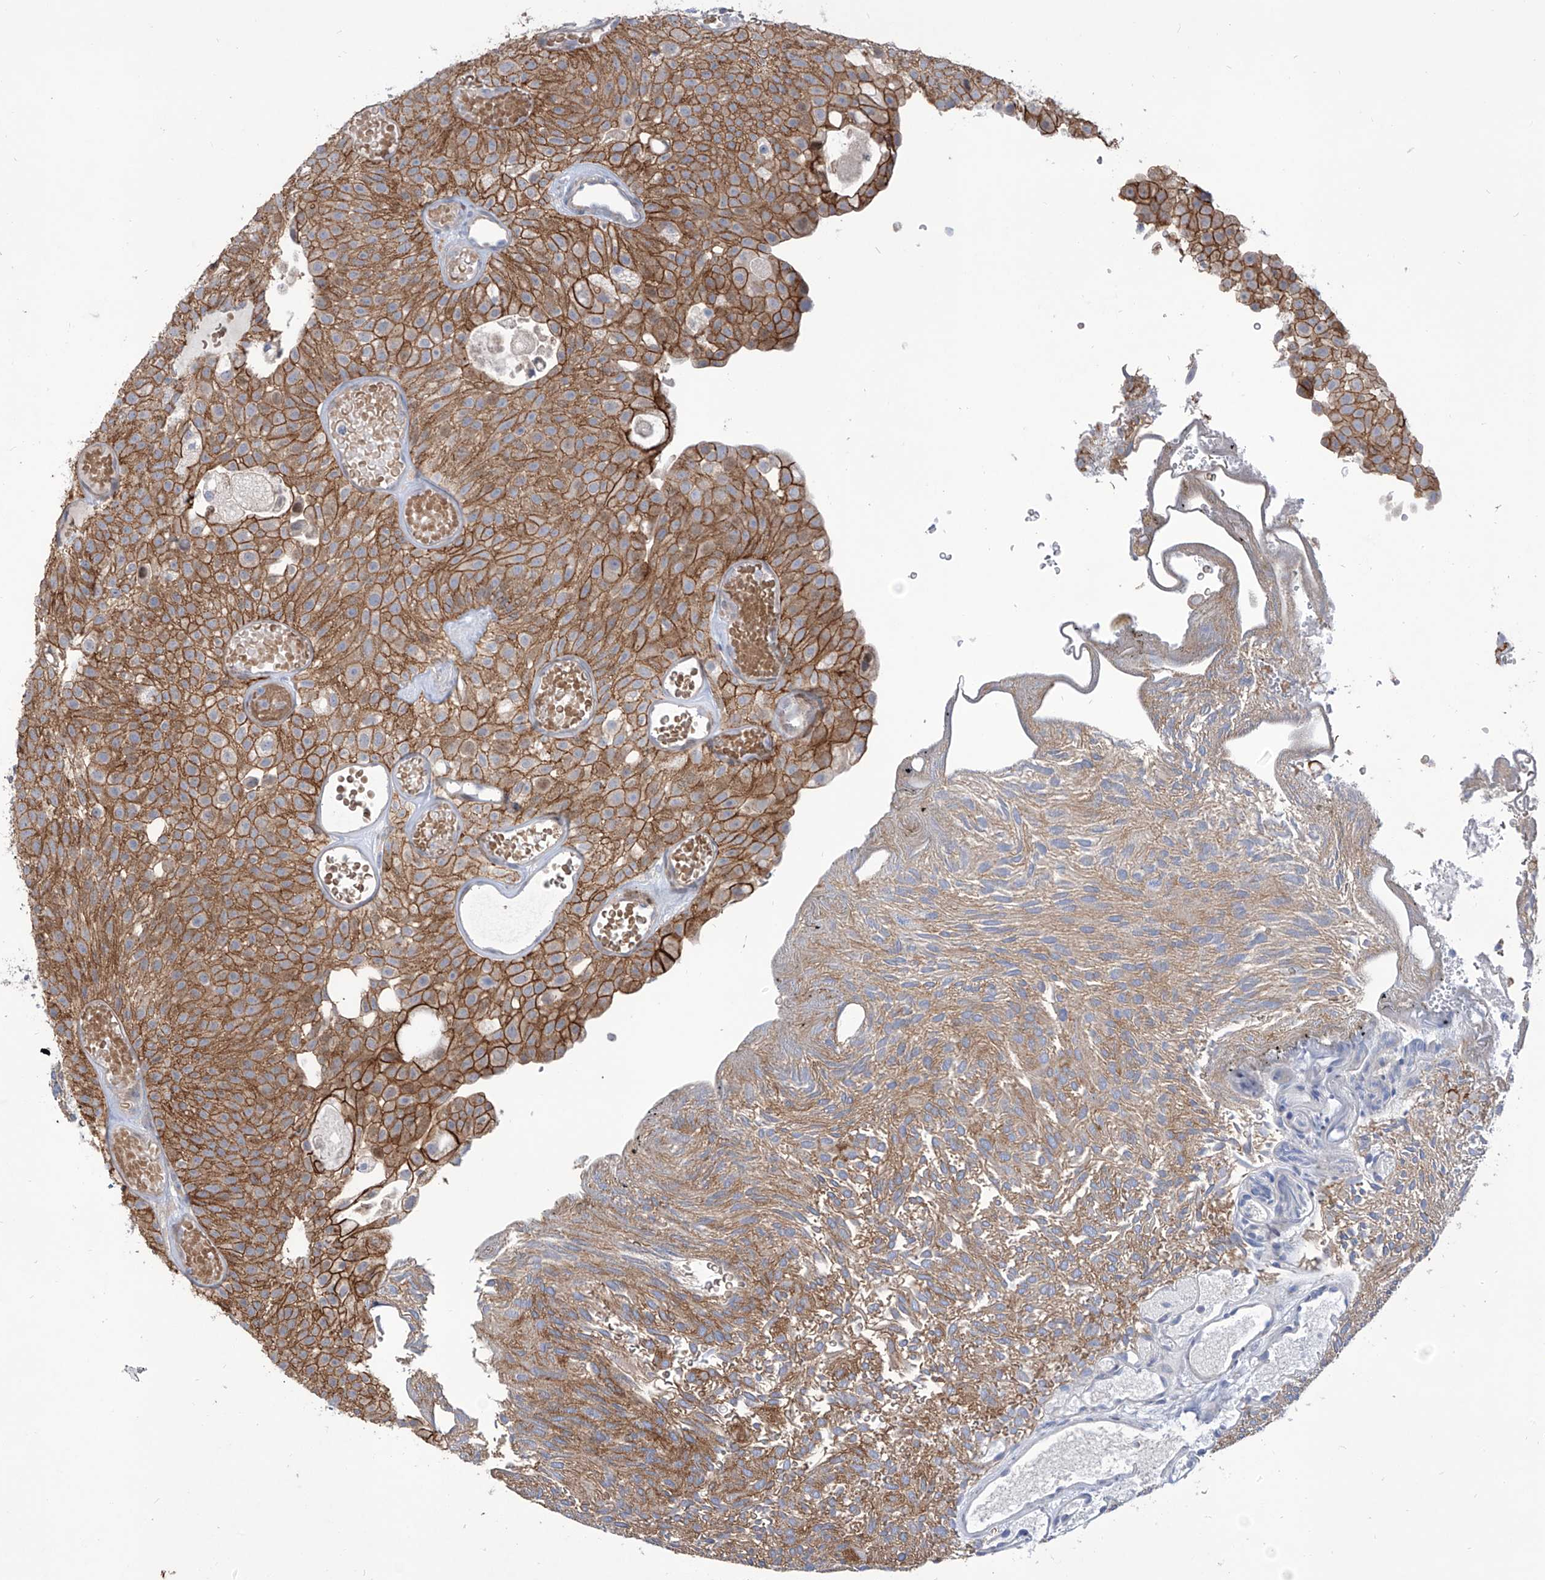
{"staining": {"intensity": "moderate", "quantity": ">75%", "location": "cytoplasmic/membranous"}, "tissue": "urothelial cancer", "cell_type": "Tumor cells", "image_type": "cancer", "snomed": [{"axis": "morphology", "description": "Urothelial carcinoma, Low grade"}, {"axis": "topography", "description": "Urinary bladder"}], "caption": "DAB (3,3'-diaminobenzidine) immunohistochemical staining of human urothelial carcinoma (low-grade) demonstrates moderate cytoplasmic/membranous protein positivity in approximately >75% of tumor cells. (Stains: DAB (3,3'-diaminobenzidine) in brown, nuclei in blue, Microscopy: brightfield microscopy at high magnification).", "gene": "LRRC1", "patient": {"sex": "male", "age": 78}}